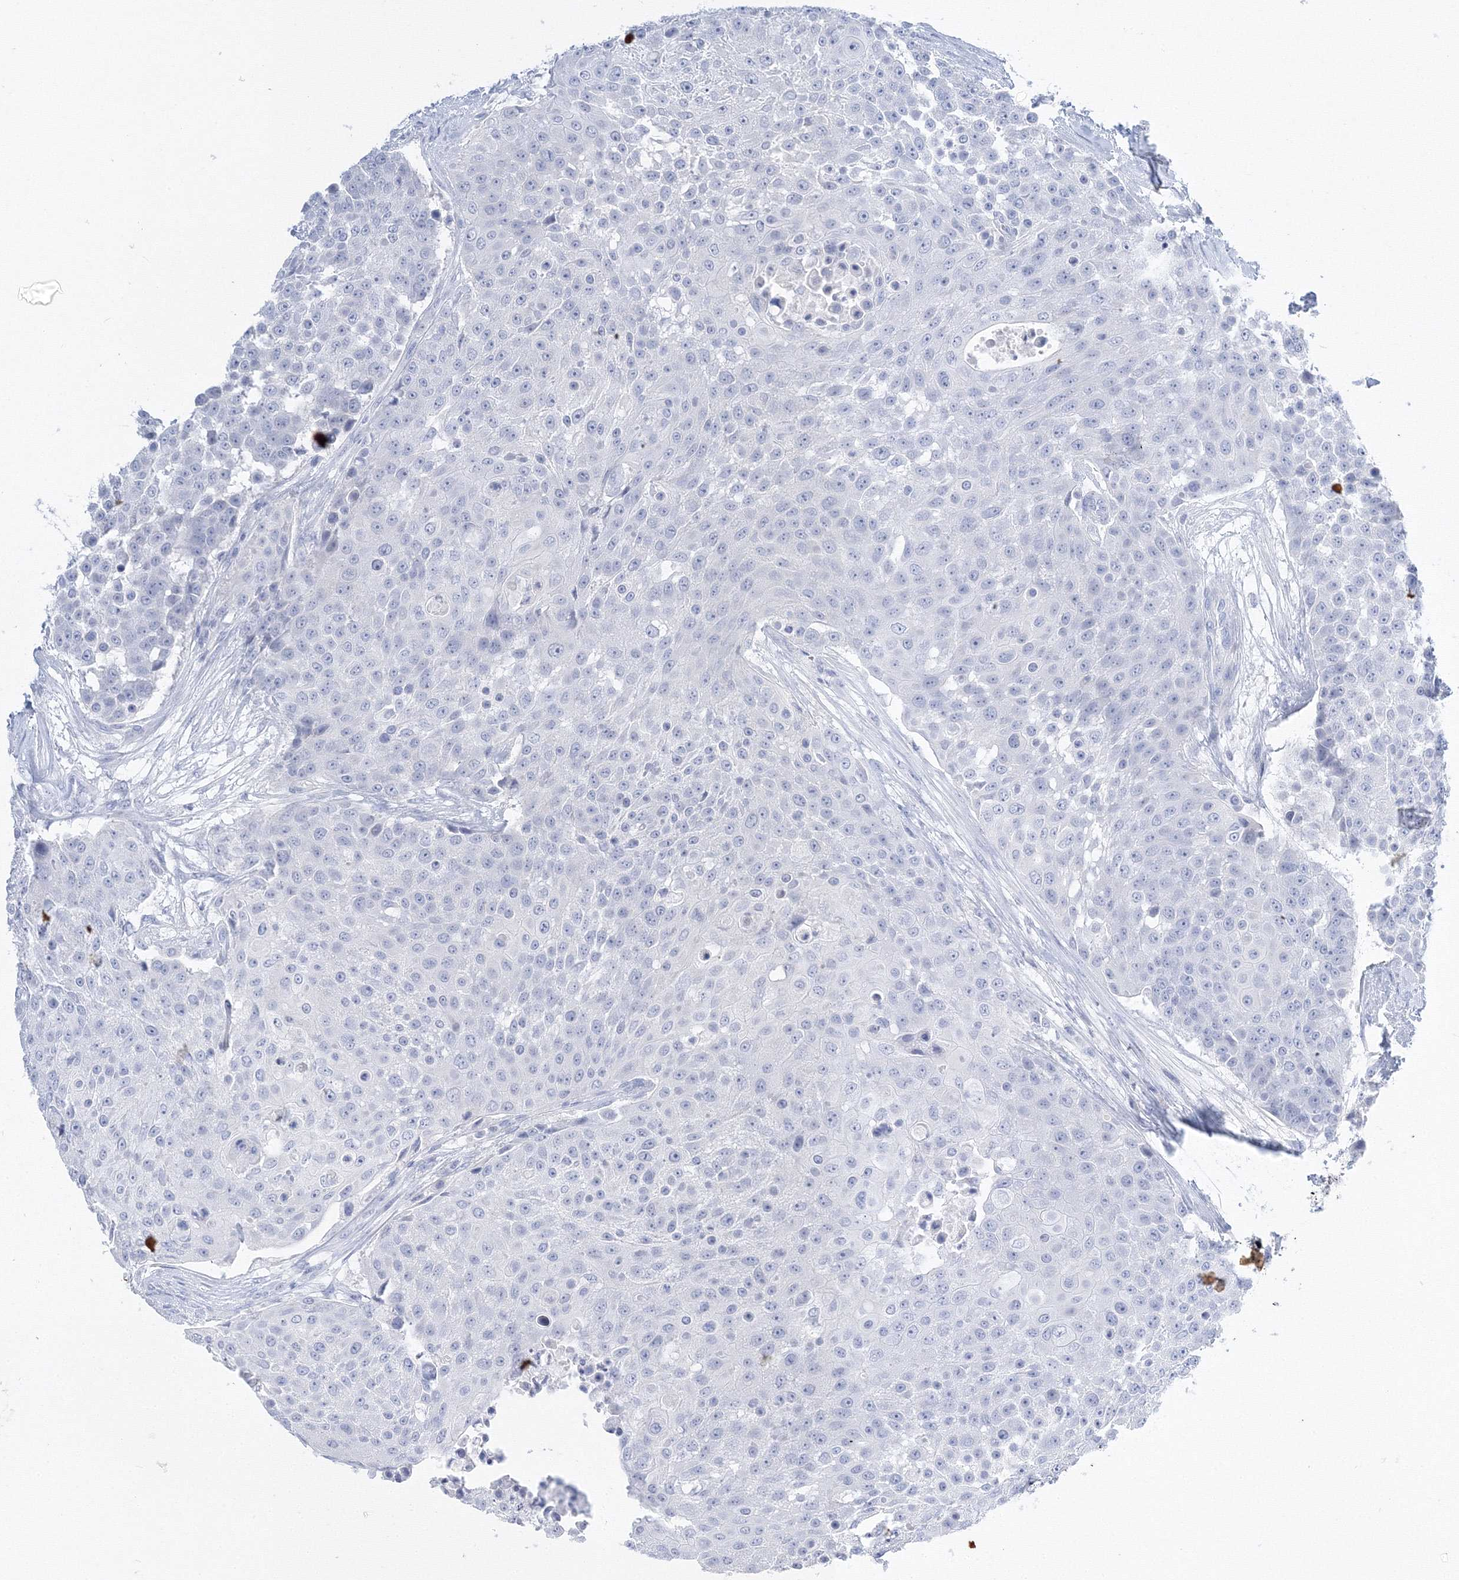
{"staining": {"intensity": "negative", "quantity": "none", "location": "none"}, "tissue": "urothelial cancer", "cell_type": "Tumor cells", "image_type": "cancer", "snomed": [{"axis": "morphology", "description": "Urothelial carcinoma, High grade"}, {"axis": "topography", "description": "Urinary bladder"}], "caption": "Immunohistochemical staining of urothelial carcinoma (high-grade) displays no significant expression in tumor cells.", "gene": "AASDH", "patient": {"sex": "female", "age": 63}}